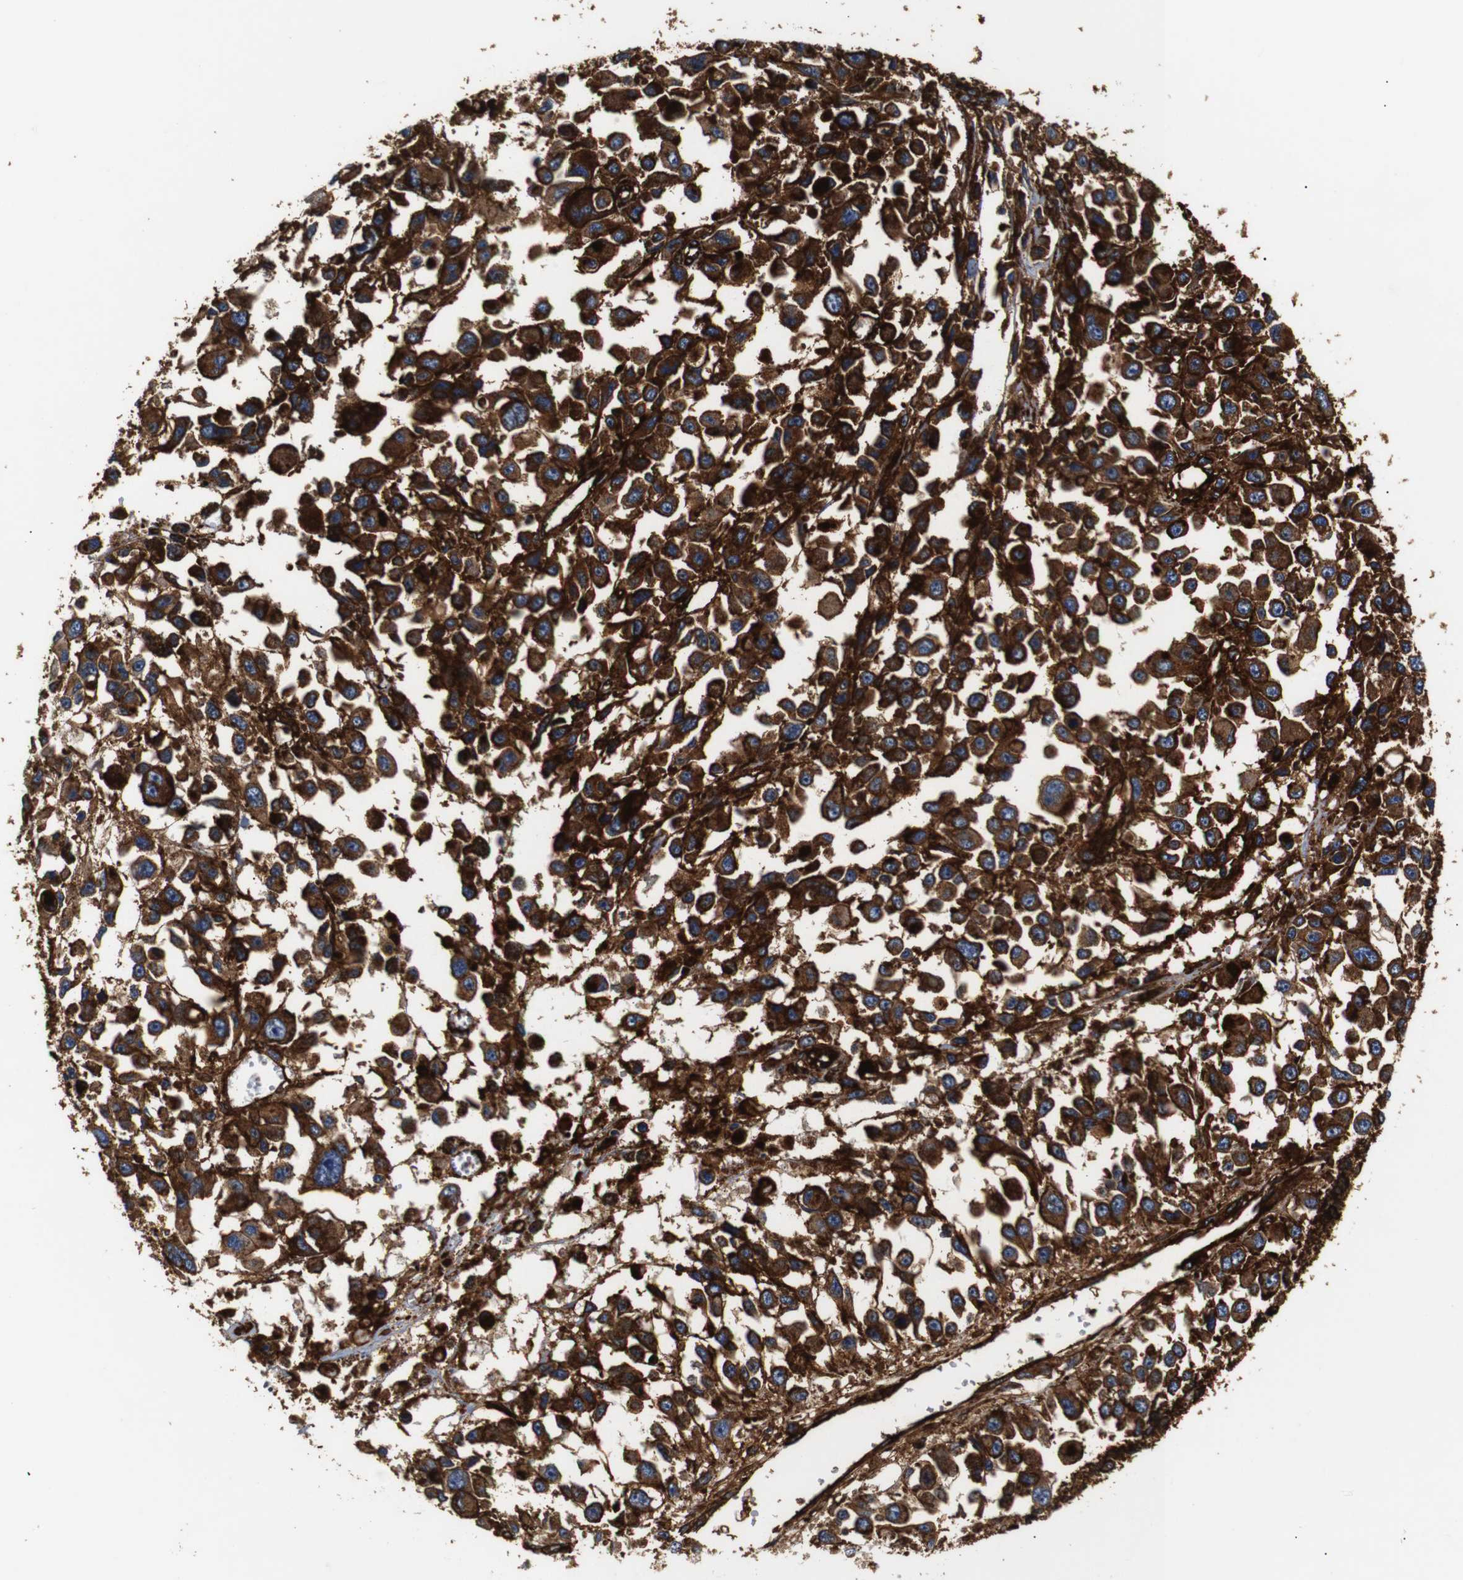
{"staining": {"intensity": "strong", "quantity": ">75%", "location": "cytoplasmic/membranous"}, "tissue": "melanoma", "cell_type": "Tumor cells", "image_type": "cancer", "snomed": [{"axis": "morphology", "description": "Malignant melanoma, Metastatic site"}, {"axis": "topography", "description": "Lymph node"}], "caption": "DAB immunohistochemical staining of malignant melanoma (metastatic site) demonstrates strong cytoplasmic/membranous protein positivity in about >75% of tumor cells. The protein of interest is stained brown, and the nuclei are stained in blue (DAB (3,3'-diaminobenzidine) IHC with brightfield microscopy, high magnification).", "gene": "CAV2", "patient": {"sex": "male", "age": 59}}